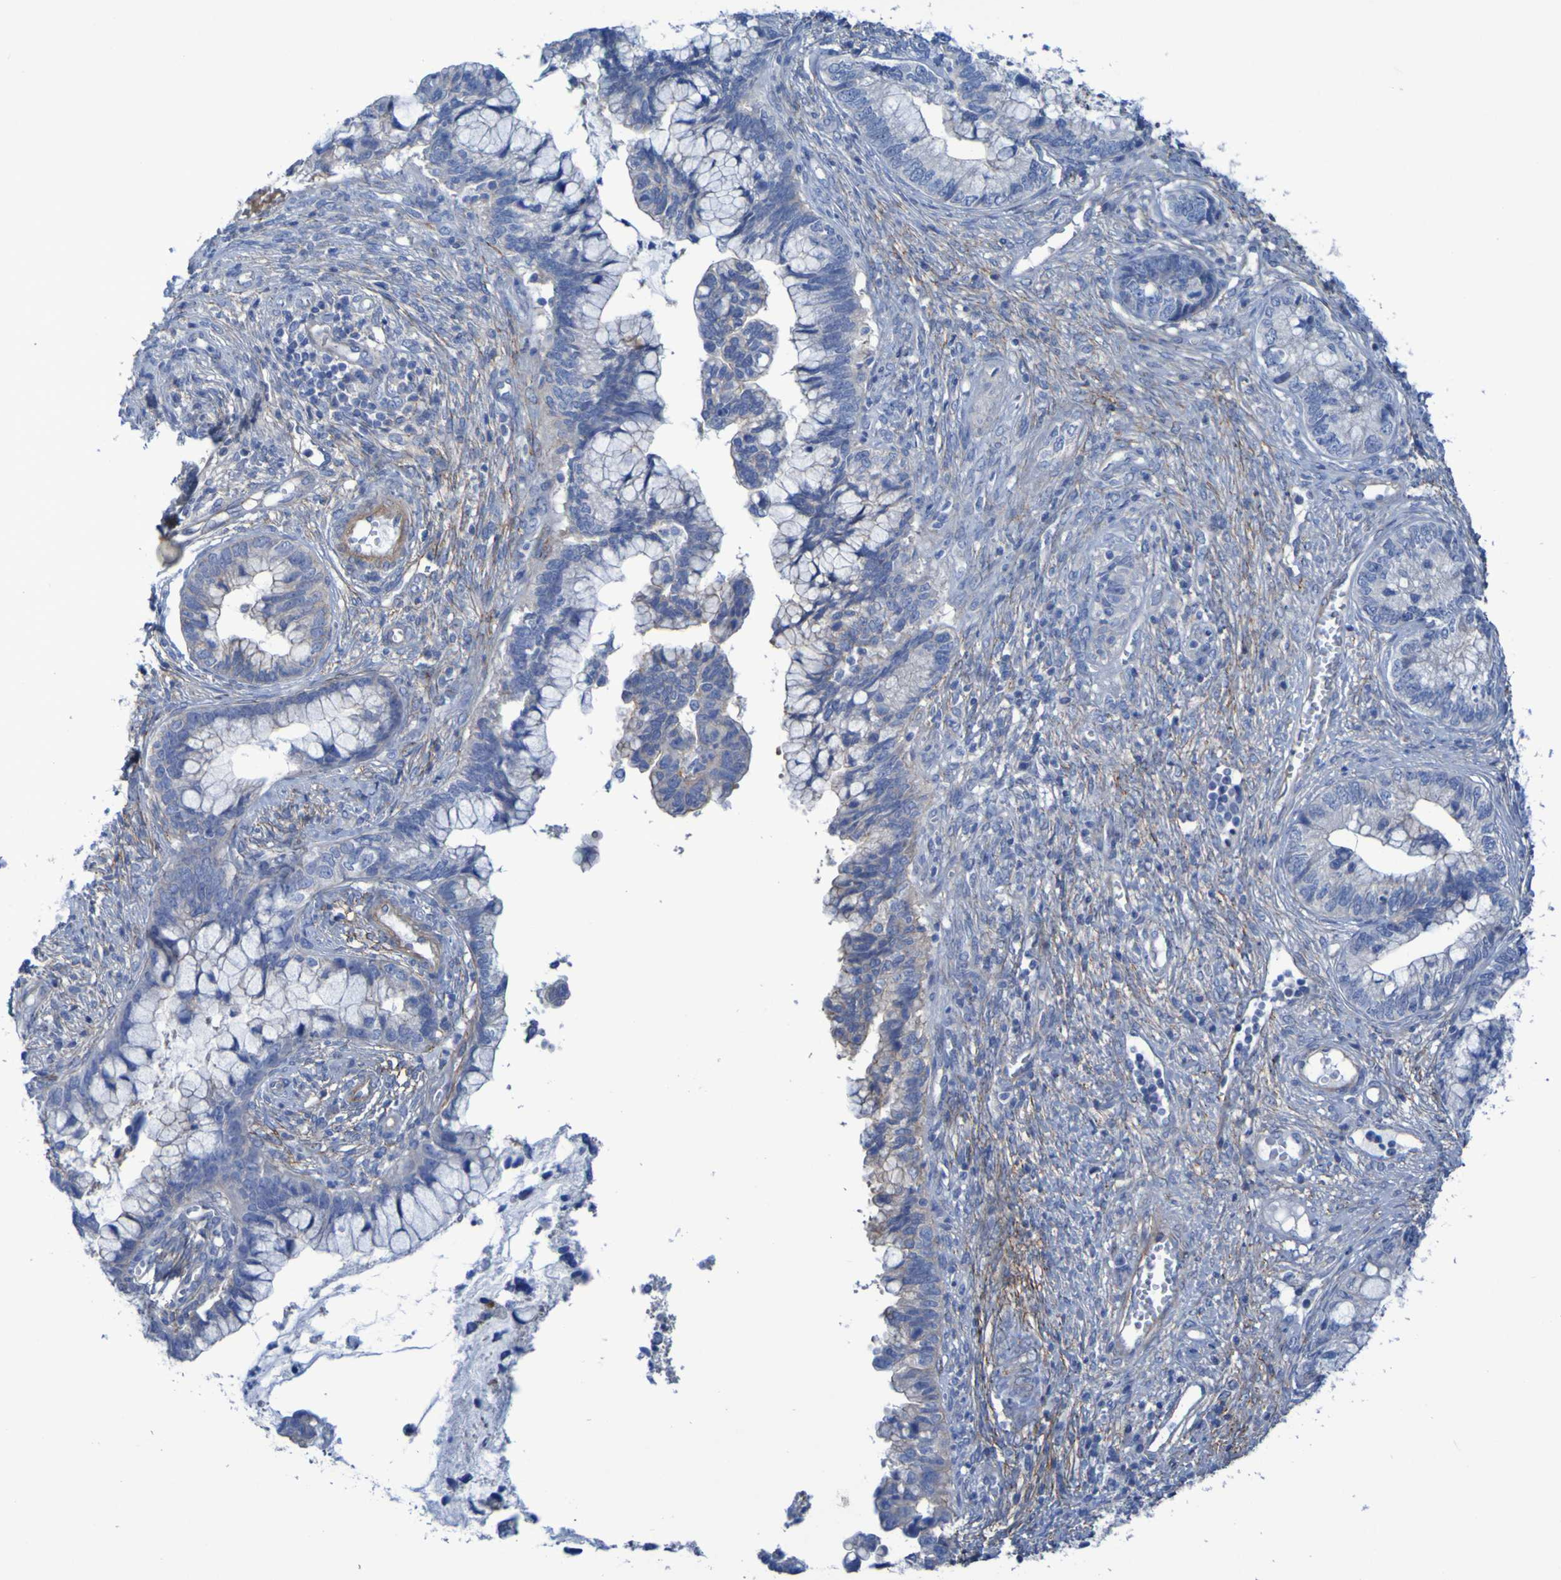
{"staining": {"intensity": "negative", "quantity": "none", "location": "none"}, "tissue": "cervical cancer", "cell_type": "Tumor cells", "image_type": "cancer", "snomed": [{"axis": "morphology", "description": "Adenocarcinoma, NOS"}, {"axis": "topography", "description": "Cervix"}], "caption": "A photomicrograph of cervical cancer stained for a protein shows no brown staining in tumor cells. (DAB (3,3'-diaminobenzidine) immunohistochemistry, high magnification).", "gene": "LPP", "patient": {"sex": "female", "age": 44}}